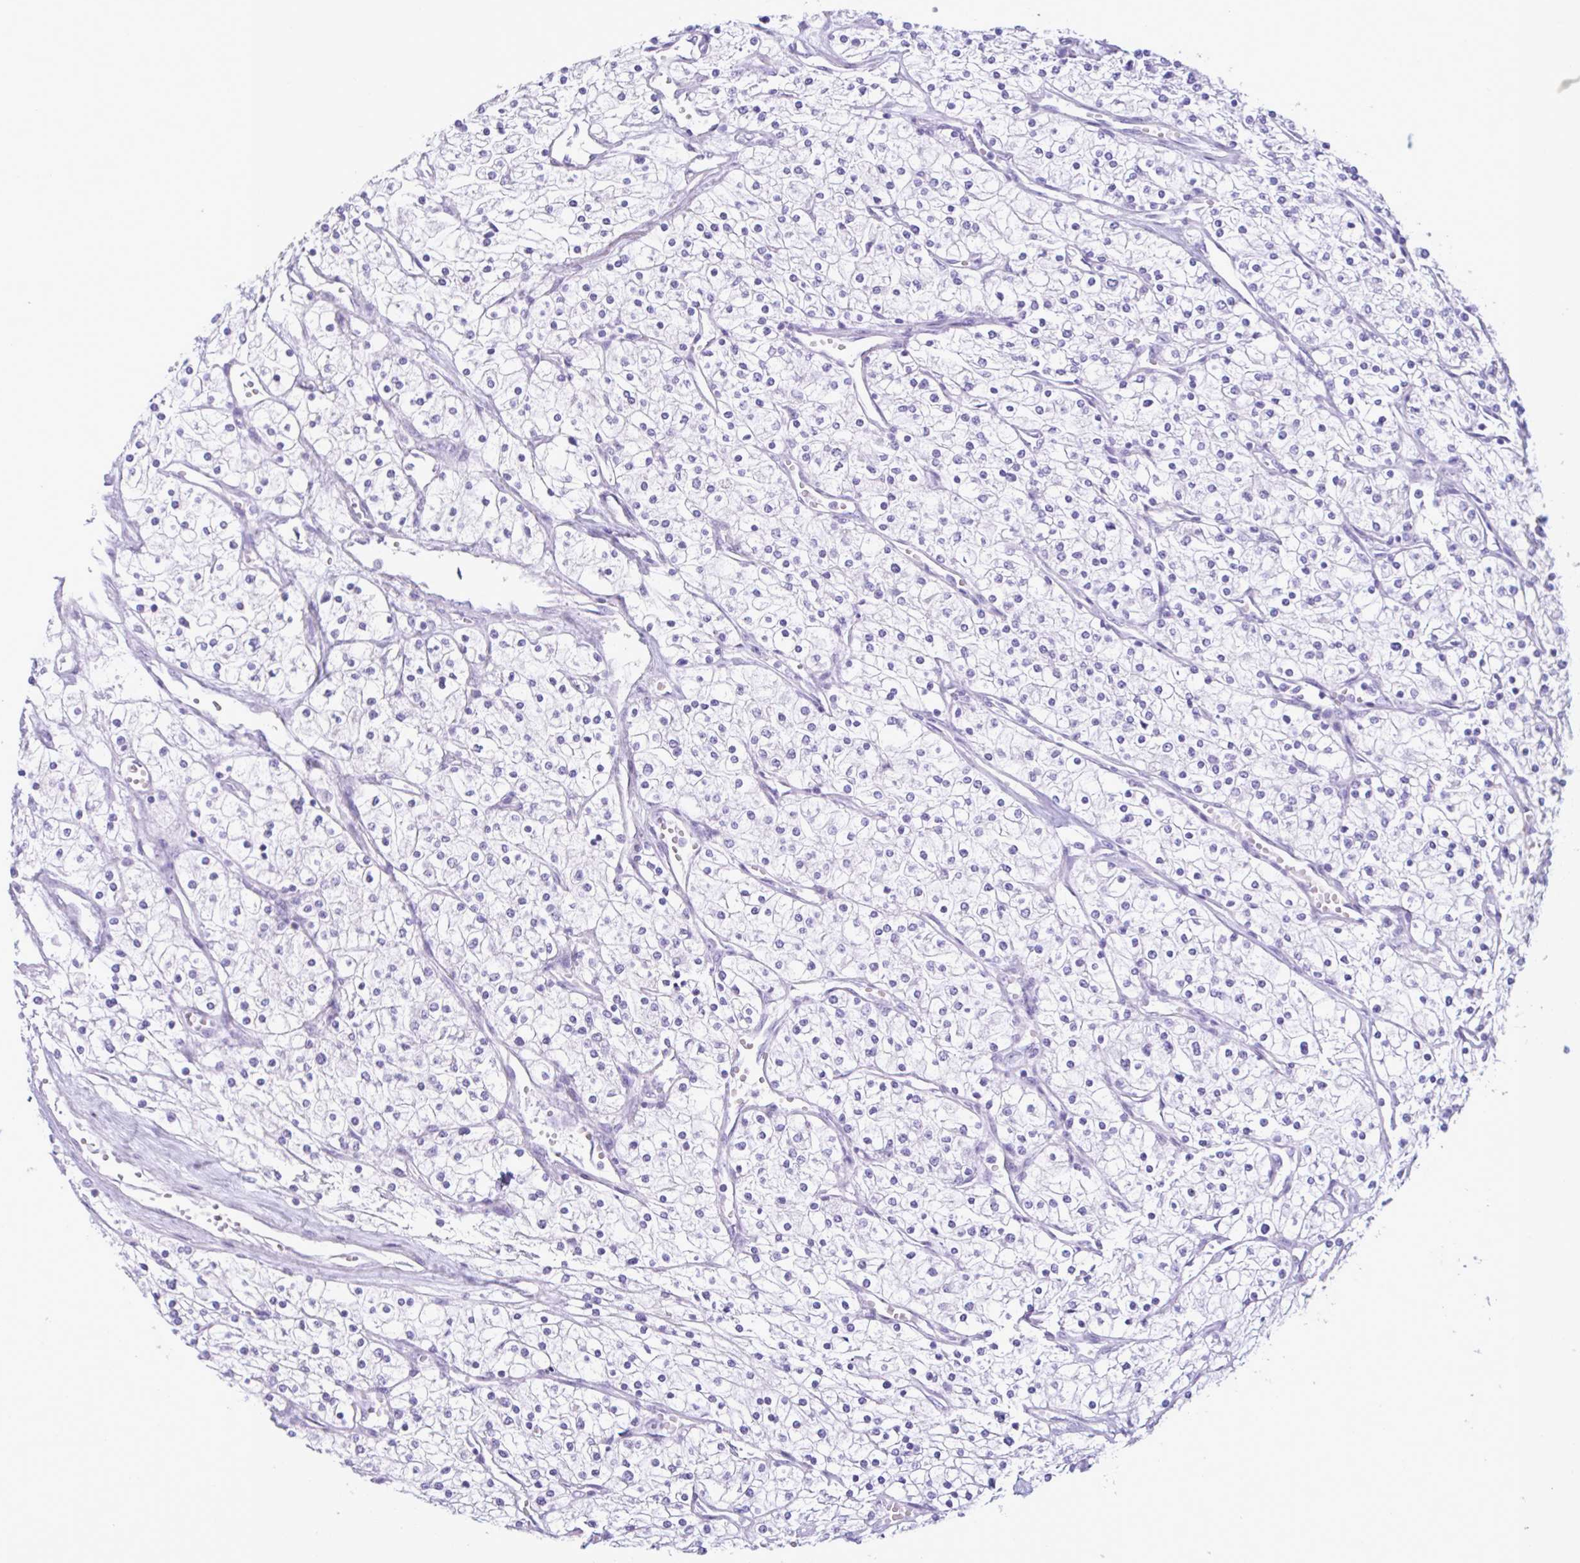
{"staining": {"intensity": "negative", "quantity": "none", "location": "none"}, "tissue": "renal cancer", "cell_type": "Tumor cells", "image_type": "cancer", "snomed": [{"axis": "morphology", "description": "Adenocarcinoma, NOS"}, {"axis": "topography", "description": "Kidney"}], "caption": "Protein analysis of renal cancer (adenocarcinoma) shows no significant staining in tumor cells. (Brightfield microscopy of DAB immunohistochemistry (IHC) at high magnification).", "gene": "MRGPRG", "patient": {"sex": "male", "age": 80}}